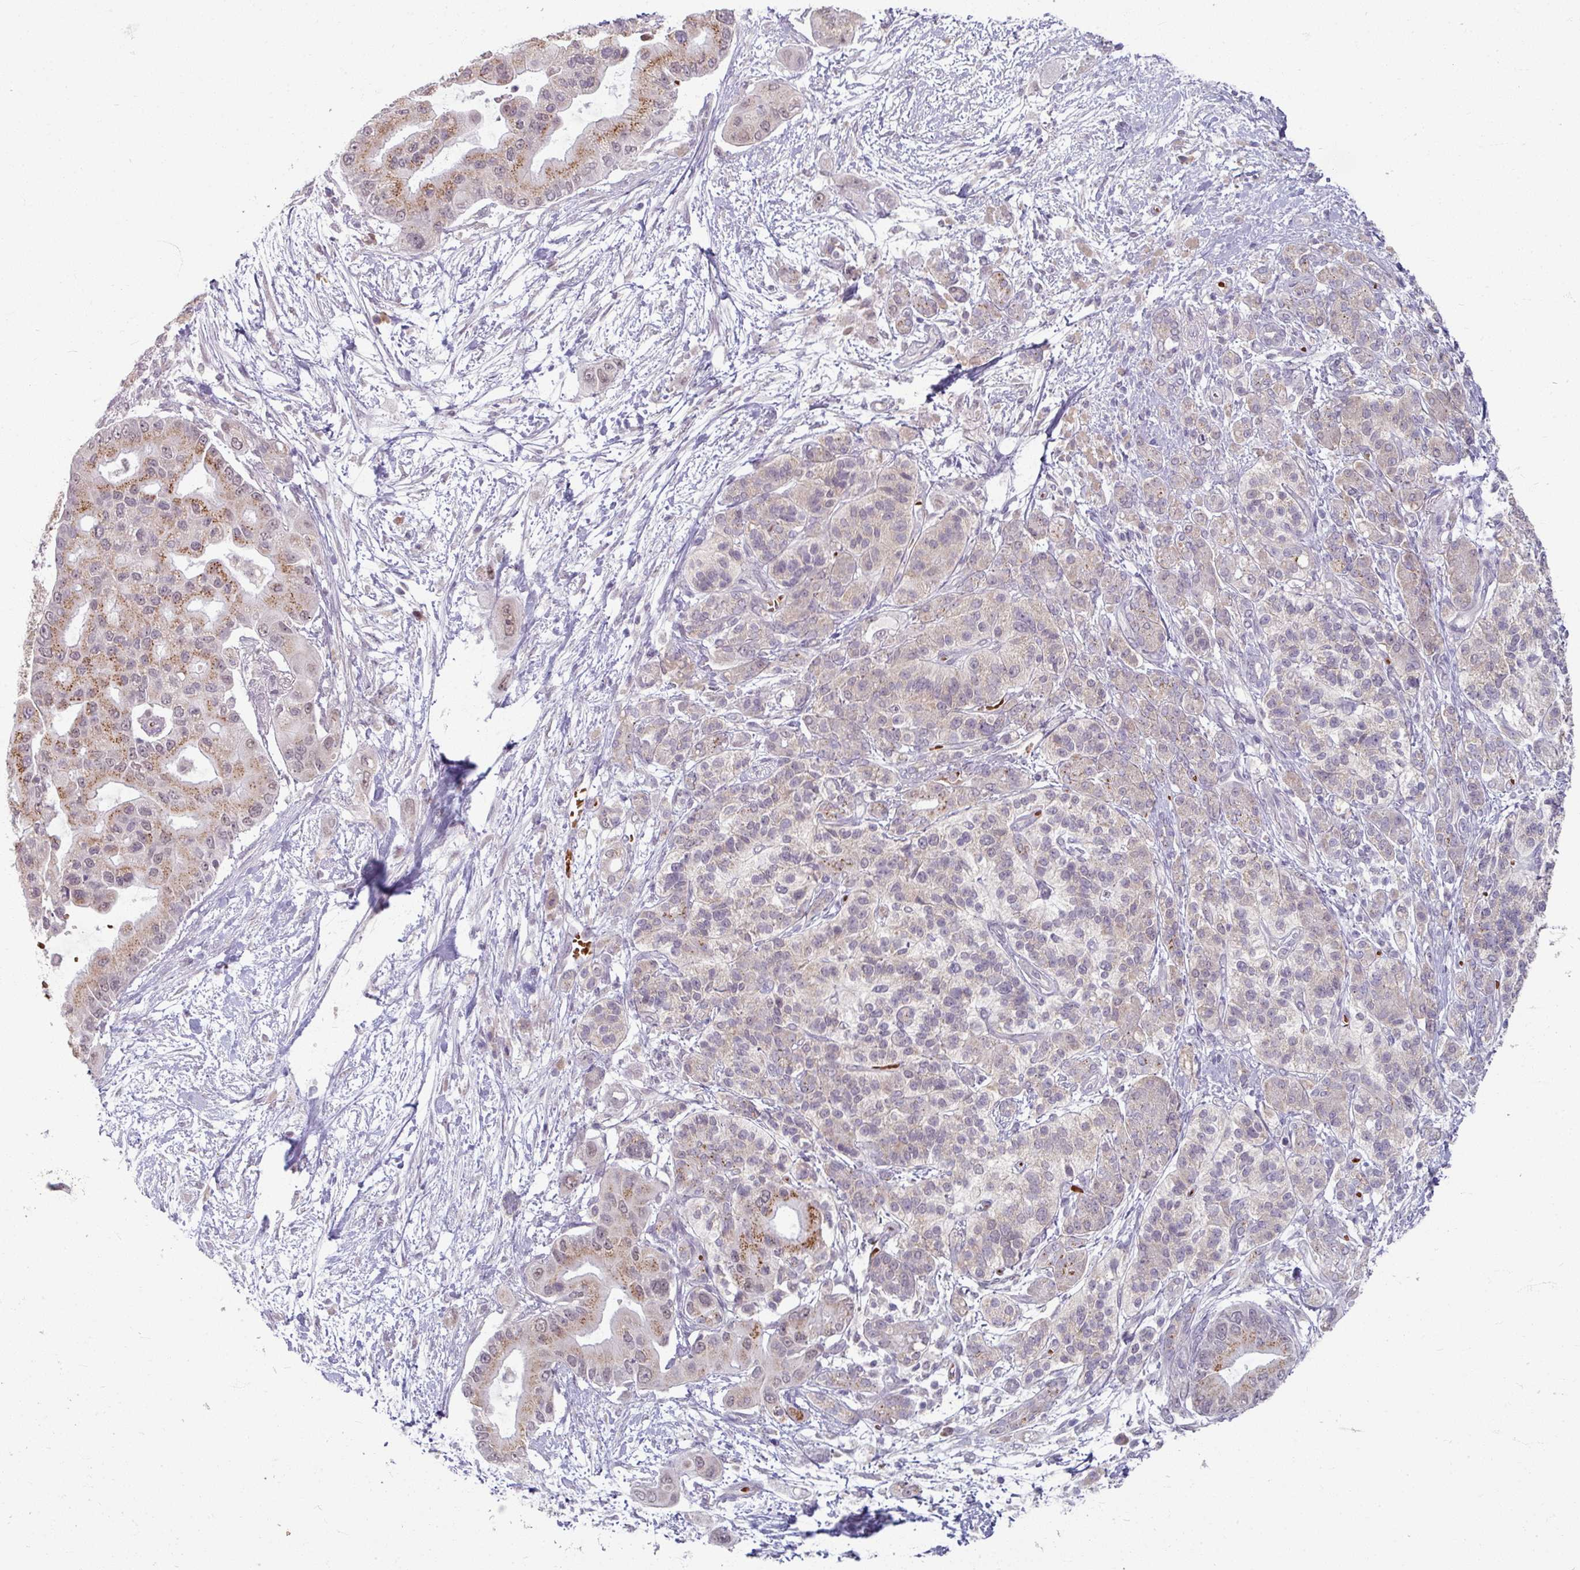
{"staining": {"intensity": "moderate", "quantity": "25%-75%", "location": "cytoplasmic/membranous,nuclear"}, "tissue": "pancreatic cancer", "cell_type": "Tumor cells", "image_type": "cancer", "snomed": [{"axis": "morphology", "description": "Adenocarcinoma, NOS"}, {"axis": "topography", "description": "Pancreas"}], "caption": "Moderate cytoplasmic/membranous and nuclear positivity is identified in about 25%-75% of tumor cells in adenocarcinoma (pancreatic).", "gene": "KMT5C", "patient": {"sex": "male", "age": 57}}